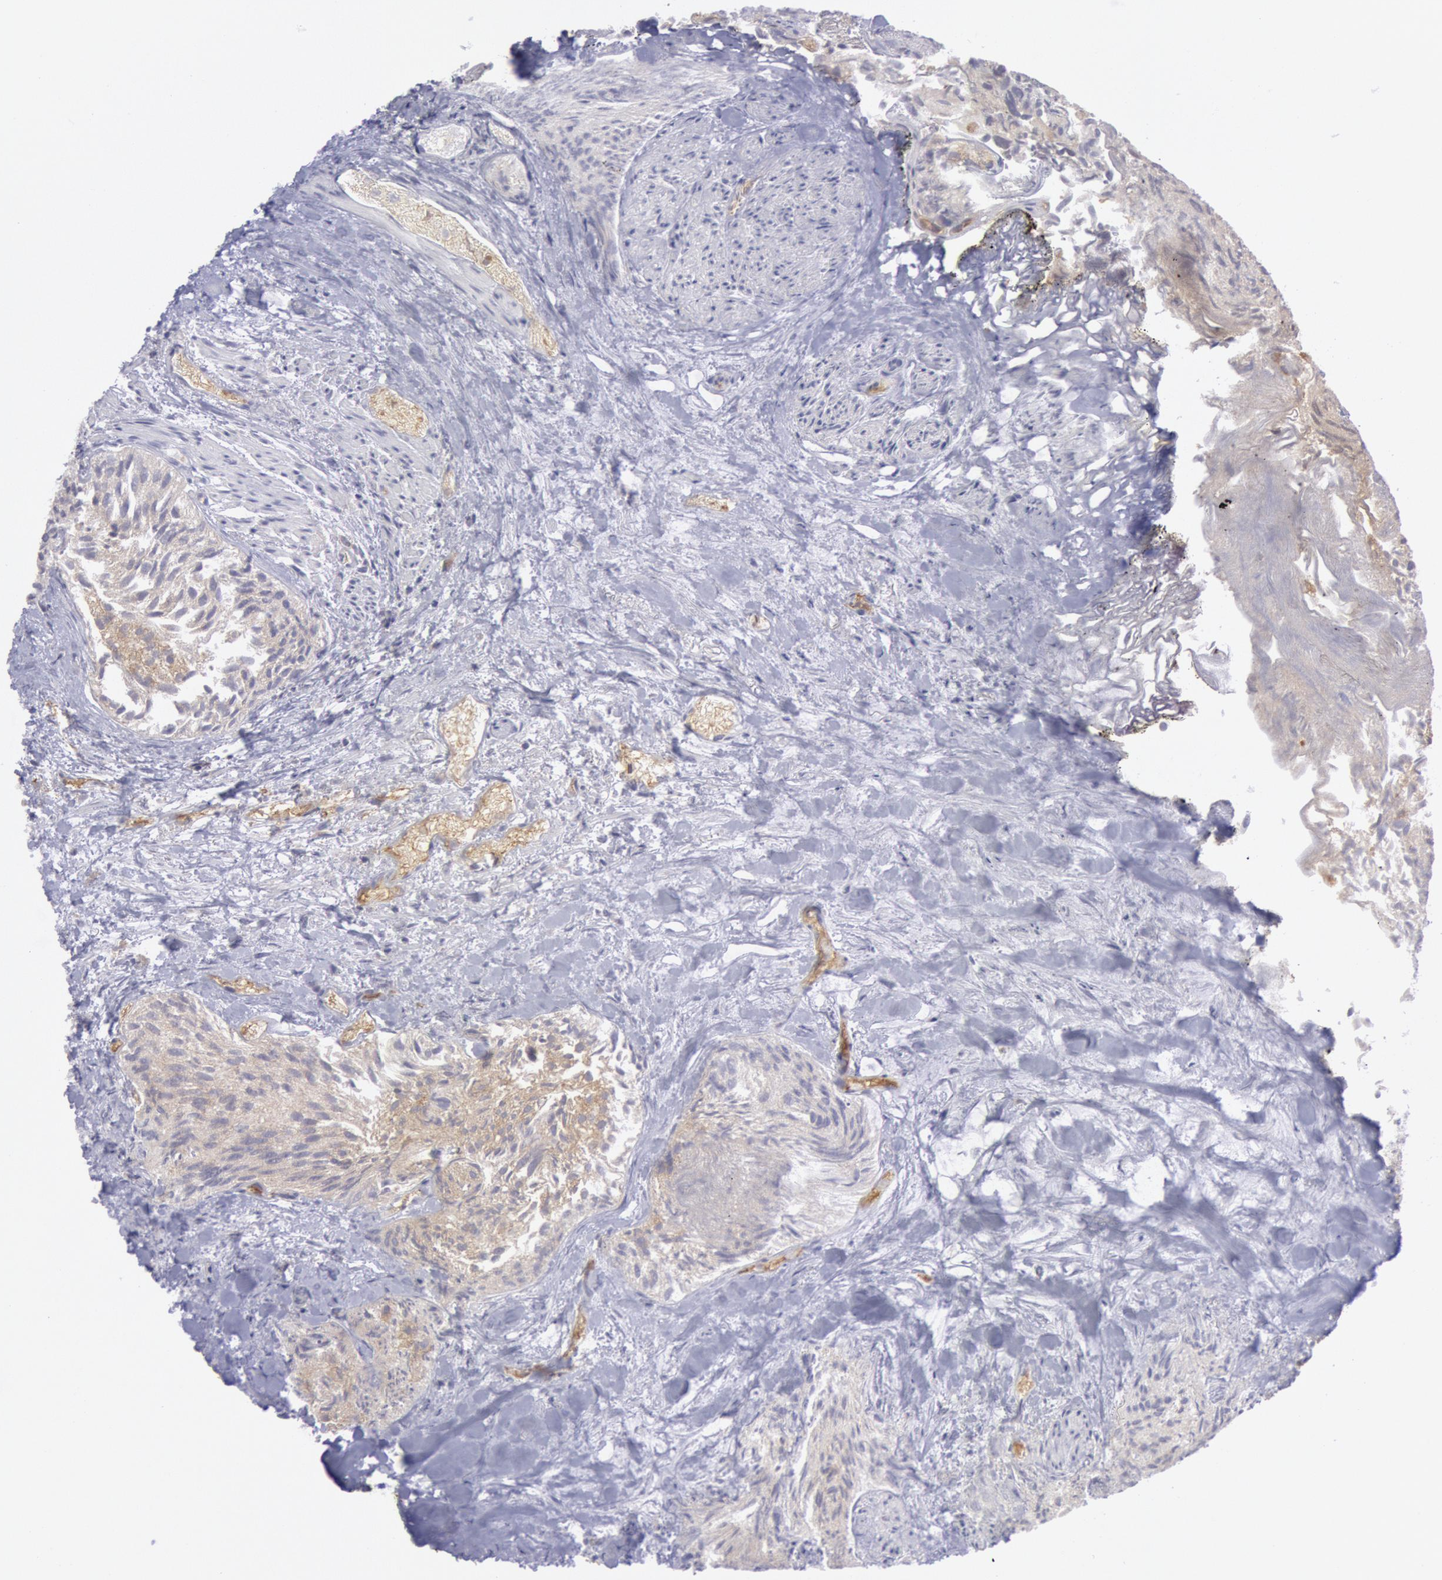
{"staining": {"intensity": "weak", "quantity": "25%-75%", "location": "cytoplasmic/membranous"}, "tissue": "urothelial cancer", "cell_type": "Tumor cells", "image_type": "cancer", "snomed": [{"axis": "morphology", "description": "Urothelial carcinoma, High grade"}, {"axis": "topography", "description": "Urinary bladder"}], "caption": "Immunohistochemical staining of human high-grade urothelial carcinoma exhibits weak cytoplasmic/membranous protein staining in approximately 25%-75% of tumor cells.", "gene": "IKBKB", "patient": {"sex": "female", "age": 78}}